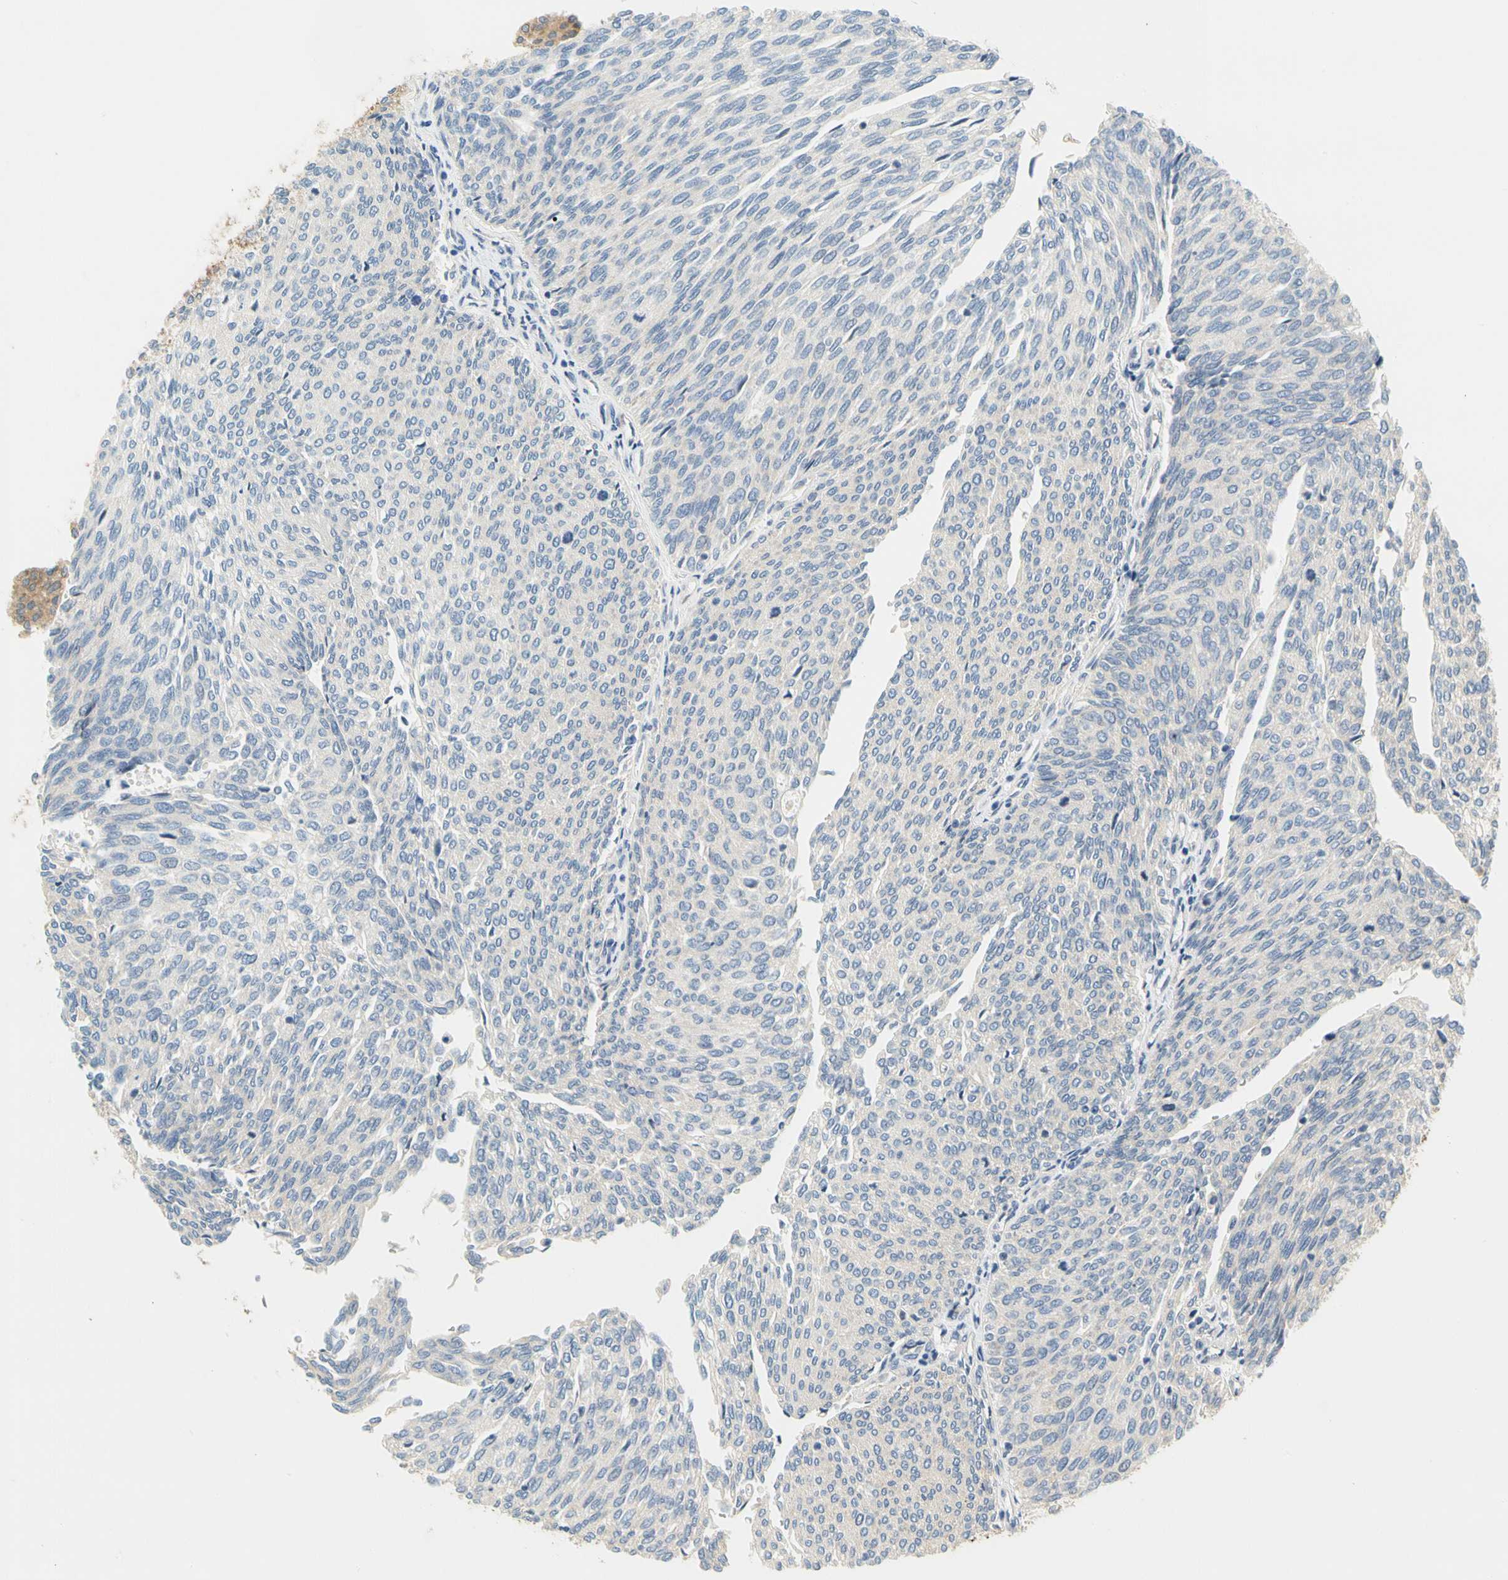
{"staining": {"intensity": "negative", "quantity": "none", "location": "none"}, "tissue": "urothelial cancer", "cell_type": "Tumor cells", "image_type": "cancer", "snomed": [{"axis": "morphology", "description": "Urothelial carcinoma, Low grade"}, {"axis": "topography", "description": "Urinary bladder"}], "caption": "Immunohistochemical staining of urothelial cancer demonstrates no significant staining in tumor cells.", "gene": "LRRC47", "patient": {"sex": "female", "age": 79}}